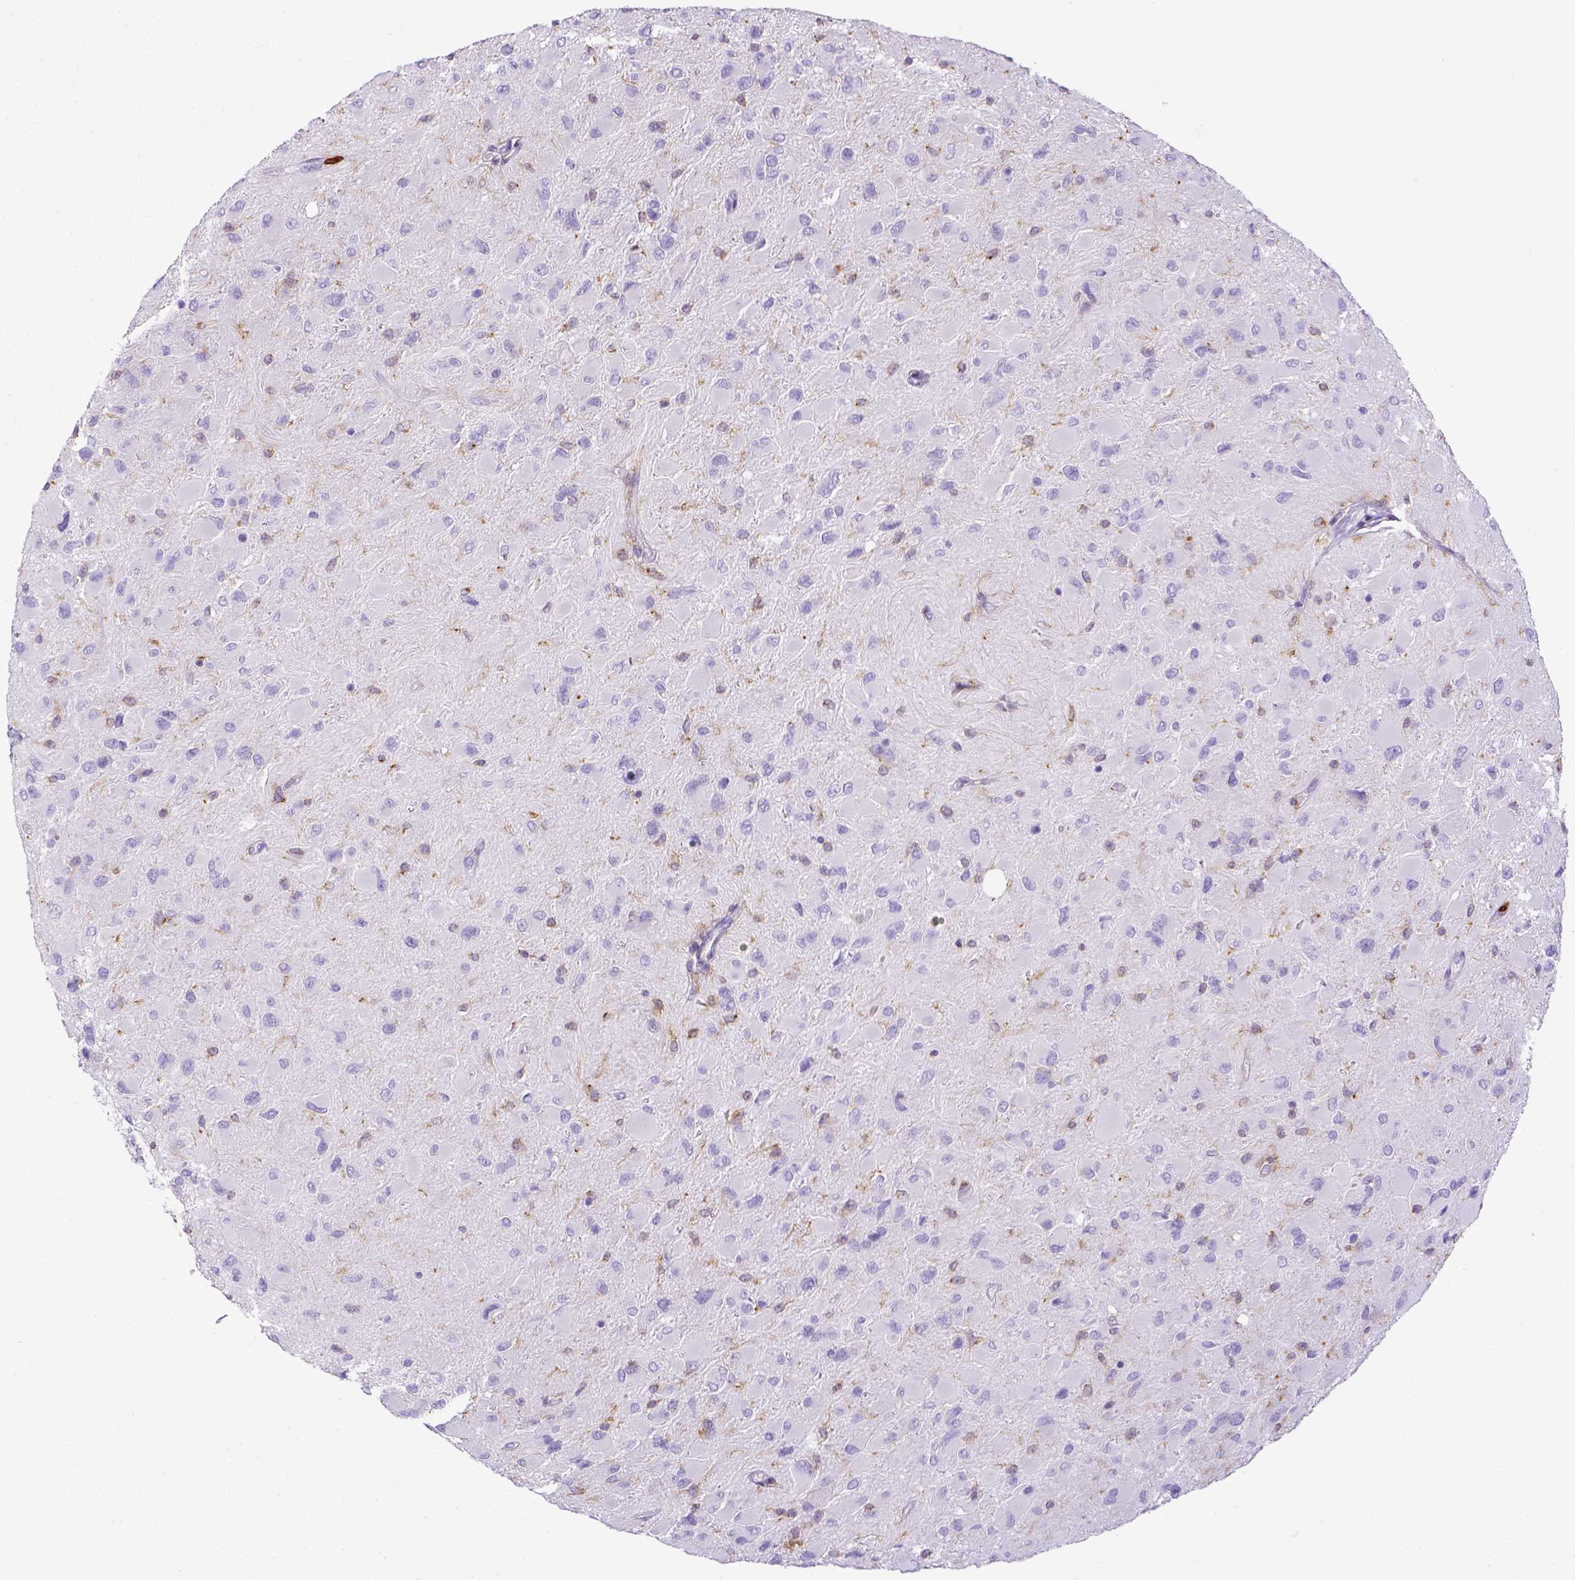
{"staining": {"intensity": "negative", "quantity": "none", "location": "none"}, "tissue": "glioma", "cell_type": "Tumor cells", "image_type": "cancer", "snomed": [{"axis": "morphology", "description": "Glioma, malignant, High grade"}, {"axis": "topography", "description": "Cerebral cortex"}], "caption": "This is an immunohistochemistry micrograph of high-grade glioma (malignant). There is no staining in tumor cells.", "gene": "ITGAM", "patient": {"sex": "female", "age": 36}}